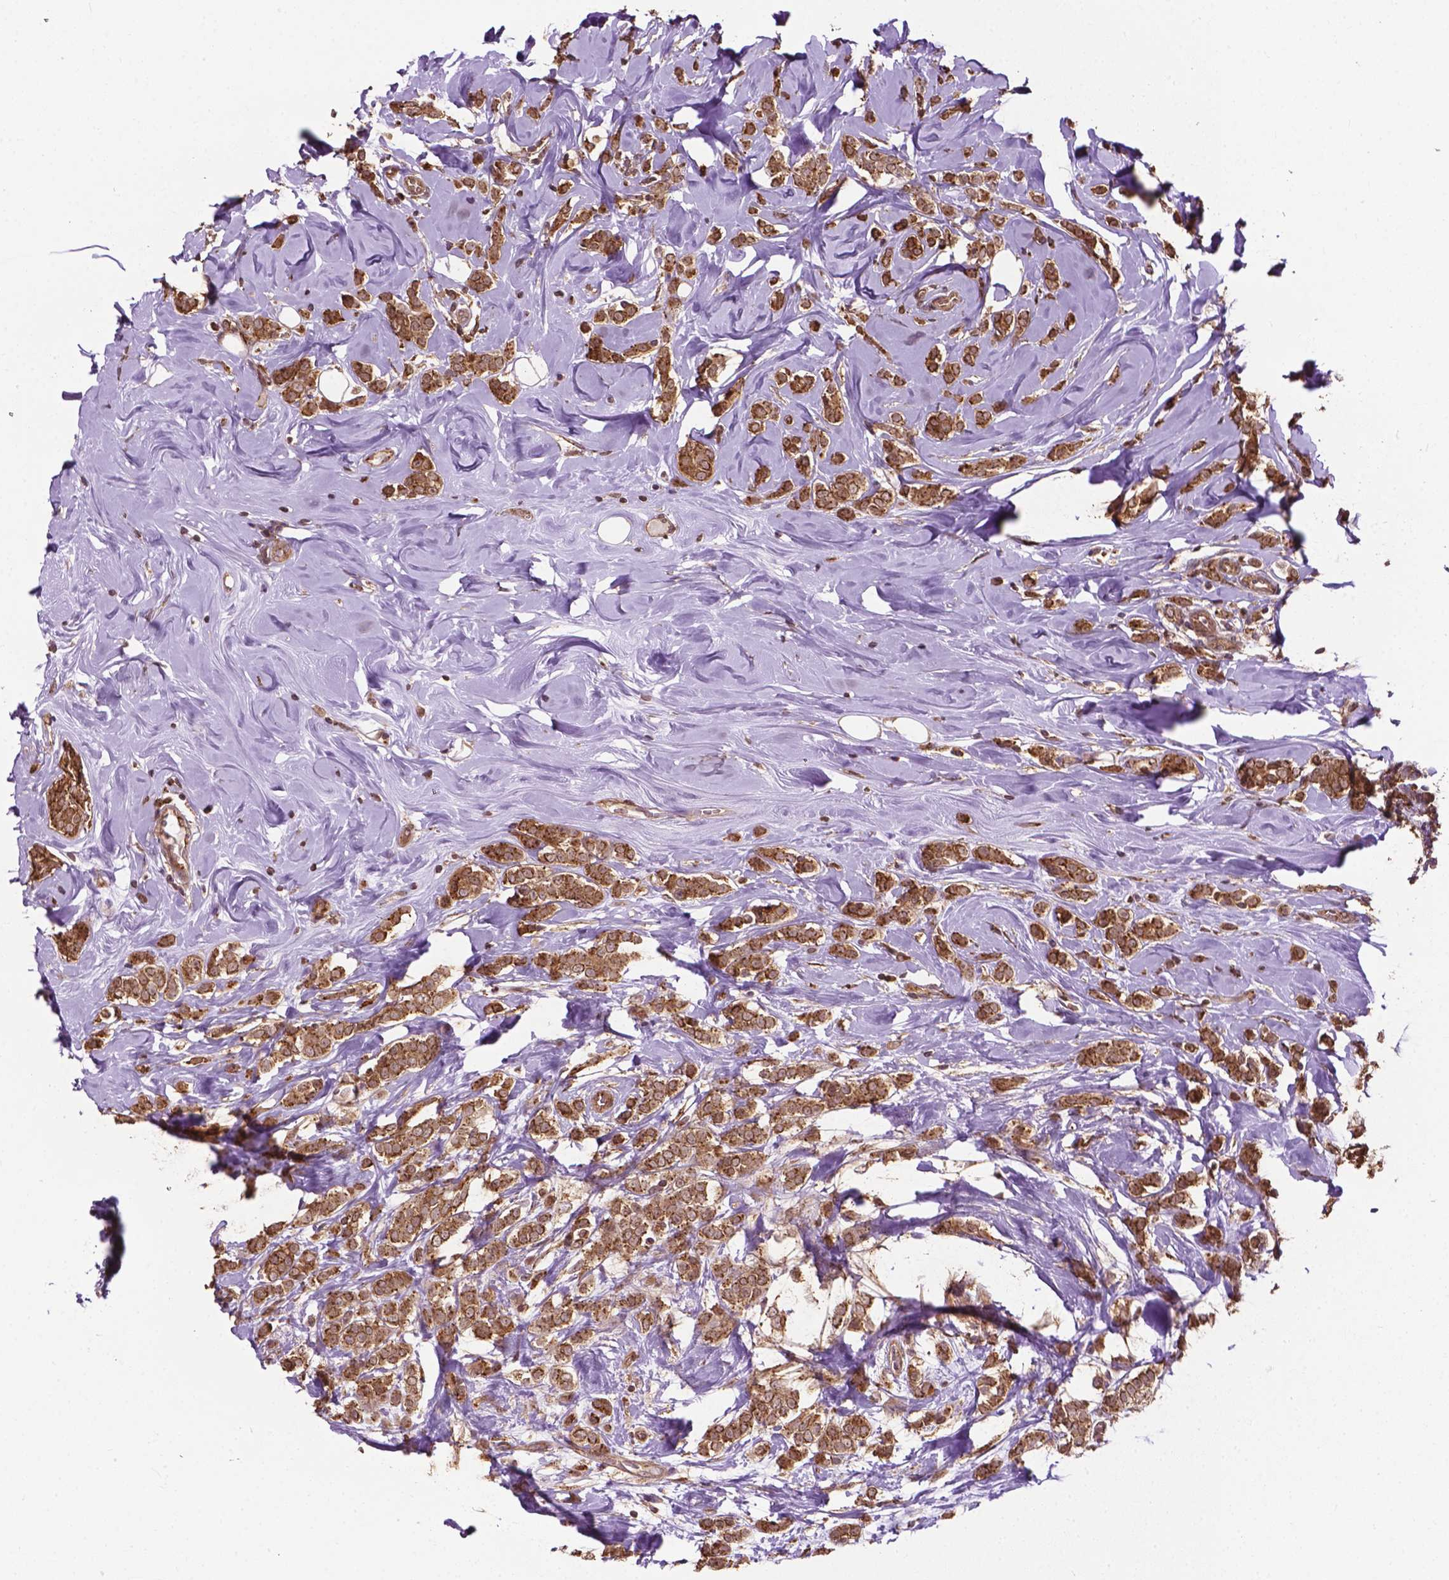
{"staining": {"intensity": "moderate", "quantity": ">75%", "location": "cytoplasmic/membranous"}, "tissue": "breast cancer", "cell_type": "Tumor cells", "image_type": "cancer", "snomed": [{"axis": "morphology", "description": "Lobular carcinoma"}, {"axis": "topography", "description": "Breast"}], "caption": "Tumor cells reveal moderate cytoplasmic/membranous positivity in approximately >75% of cells in breast lobular carcinoma. (Brightfield microscopy of DAB IHC at high magnification).", "gene": "PPP1CB", "patient": {"sex": "female", "age": 49}}